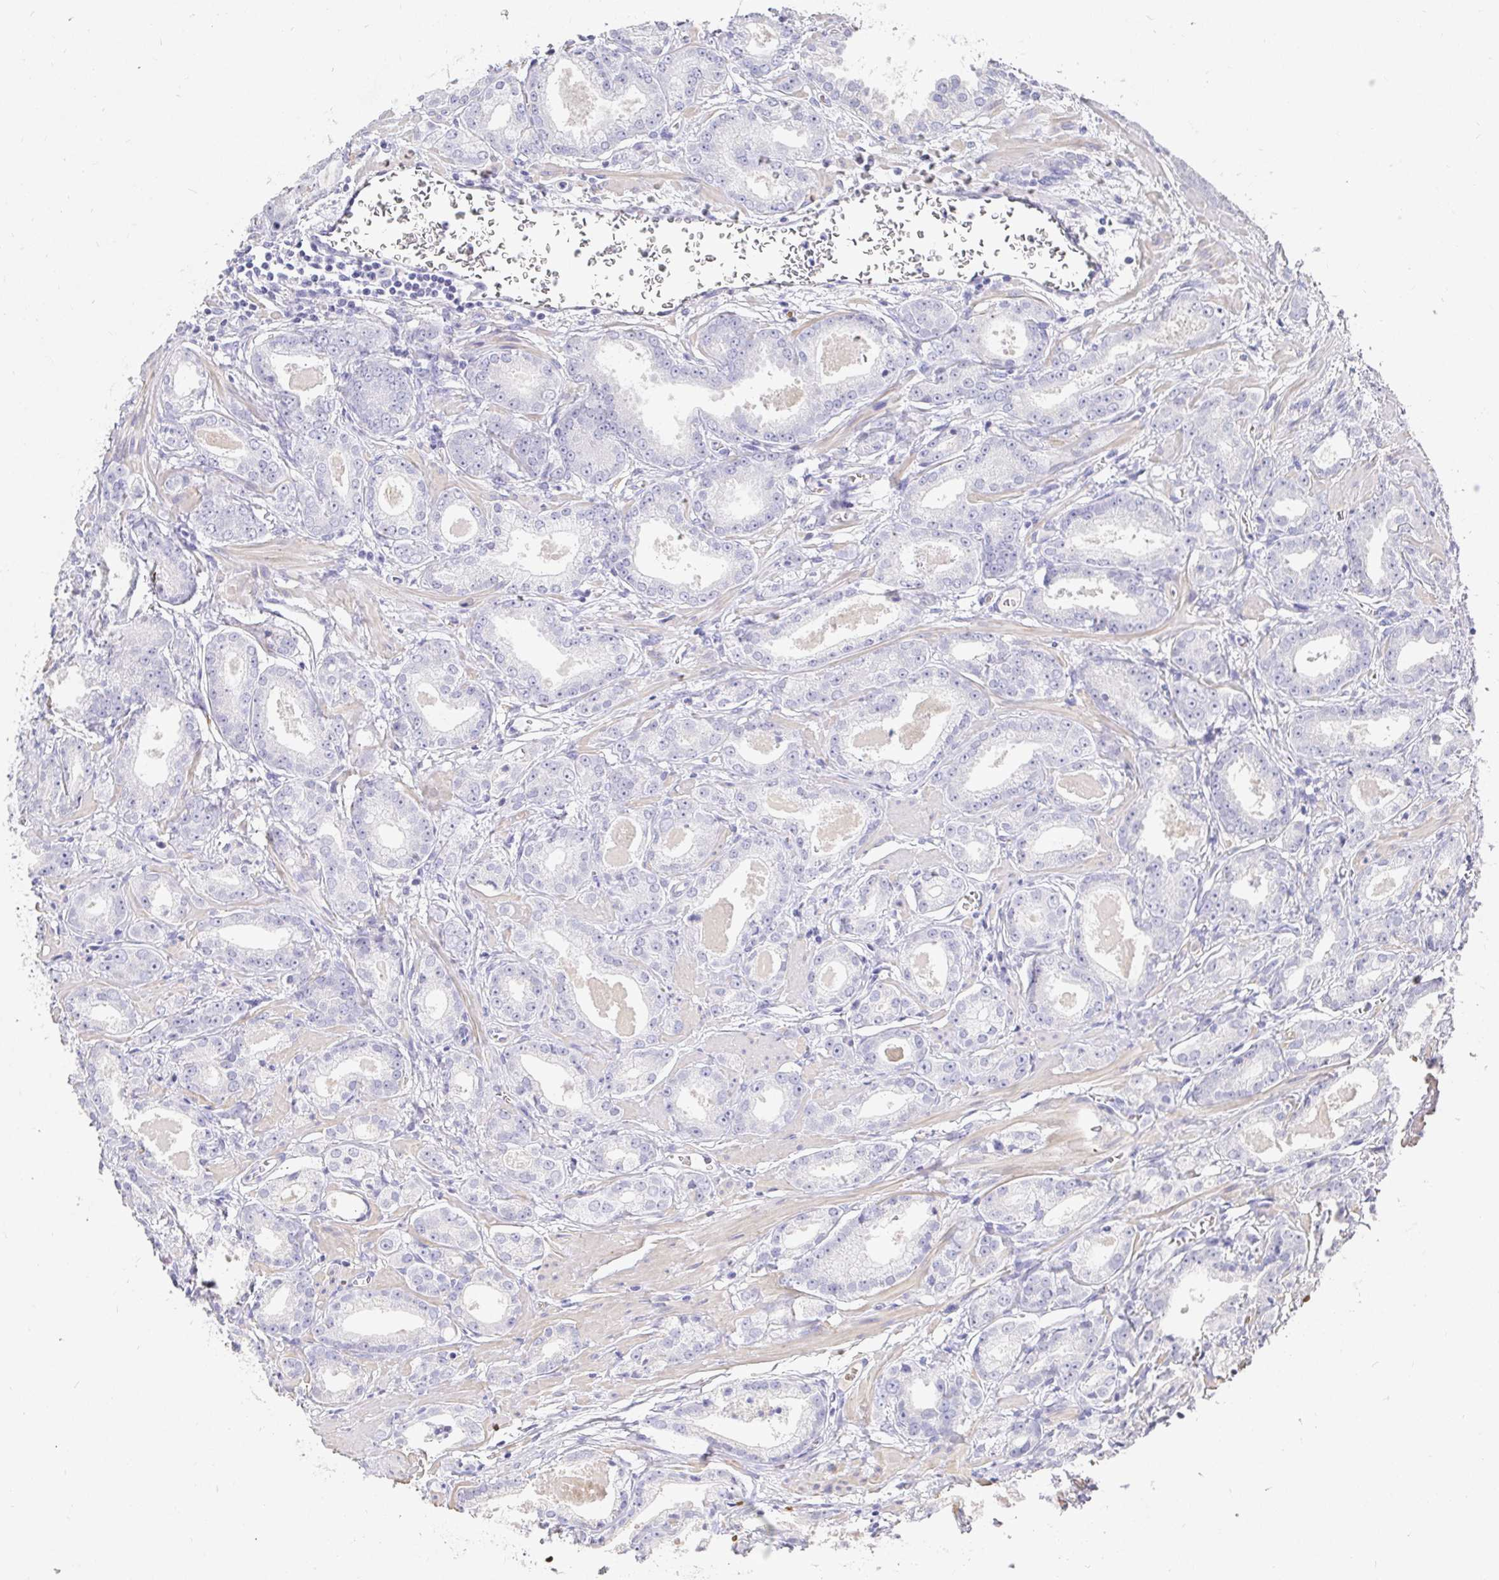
{"staining": {"intensity": "negative", "quantity": "none", "location": "none"}, "tissue": "prostate cancer", "cell_type": "Tumor cells", "image_type": "cancer", "snomed": [{"axis": "morphology", "description": "Adenocarcinoma, NOS"}, {"axis": "morphology", "description": "Adenocarcinoma, Low grade"}, {"axis": "topography", "description": "Prostate"}], "caption": "Prostate cancer was stained to show a protein in brown. There is no significant expression in tumor cells.", "gene": "FGF21", "patient": {"sex": "male", "age": 64}}